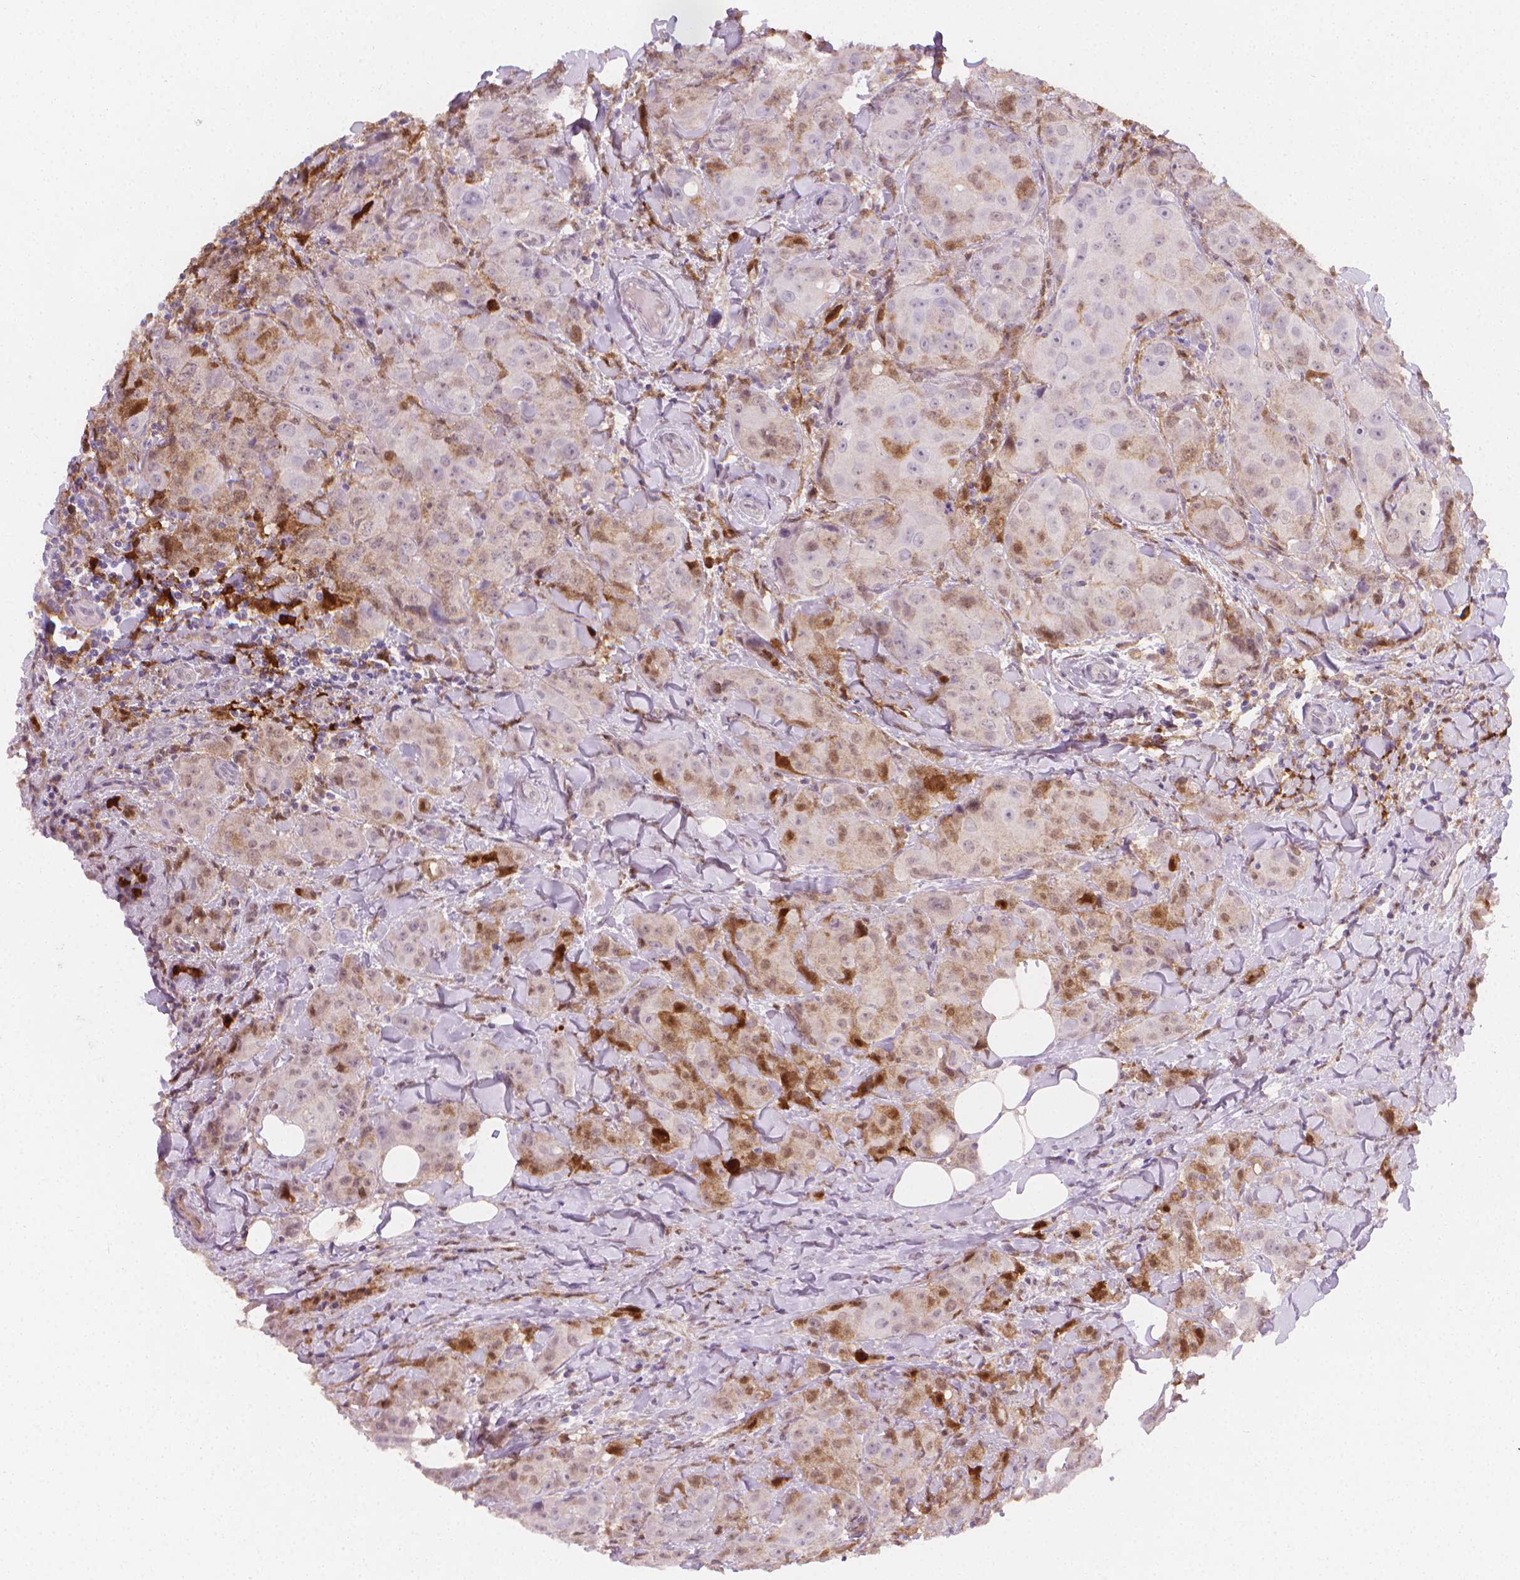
{"staining": {"intensity": "moderate", "quantity": "<25%", "location": "cytoplasmic/membranous,nuclear"}, "tissue": "breast cancer", "cell_type": "Tumor cells", "image_type": "cancer", "snomed": [{"axis": "morphology", "description": "Duct carcinoma"}, {"axis": "topography", "description": "Breast"}], "caption": "Immunohistochemistry (IHC) (DAB) staining of human breast invasive ductal carcinoma displays moderate cytoplasmic/membranous and nuclear protein staining in about <25% of tumor cells. (DAB (3,3'-diaminobenzidine) IHC, brown staining for protein, blue staining for nuclei).", "gene": "TNFAIP2", "patient": {"sex": "female", "age": 43}}